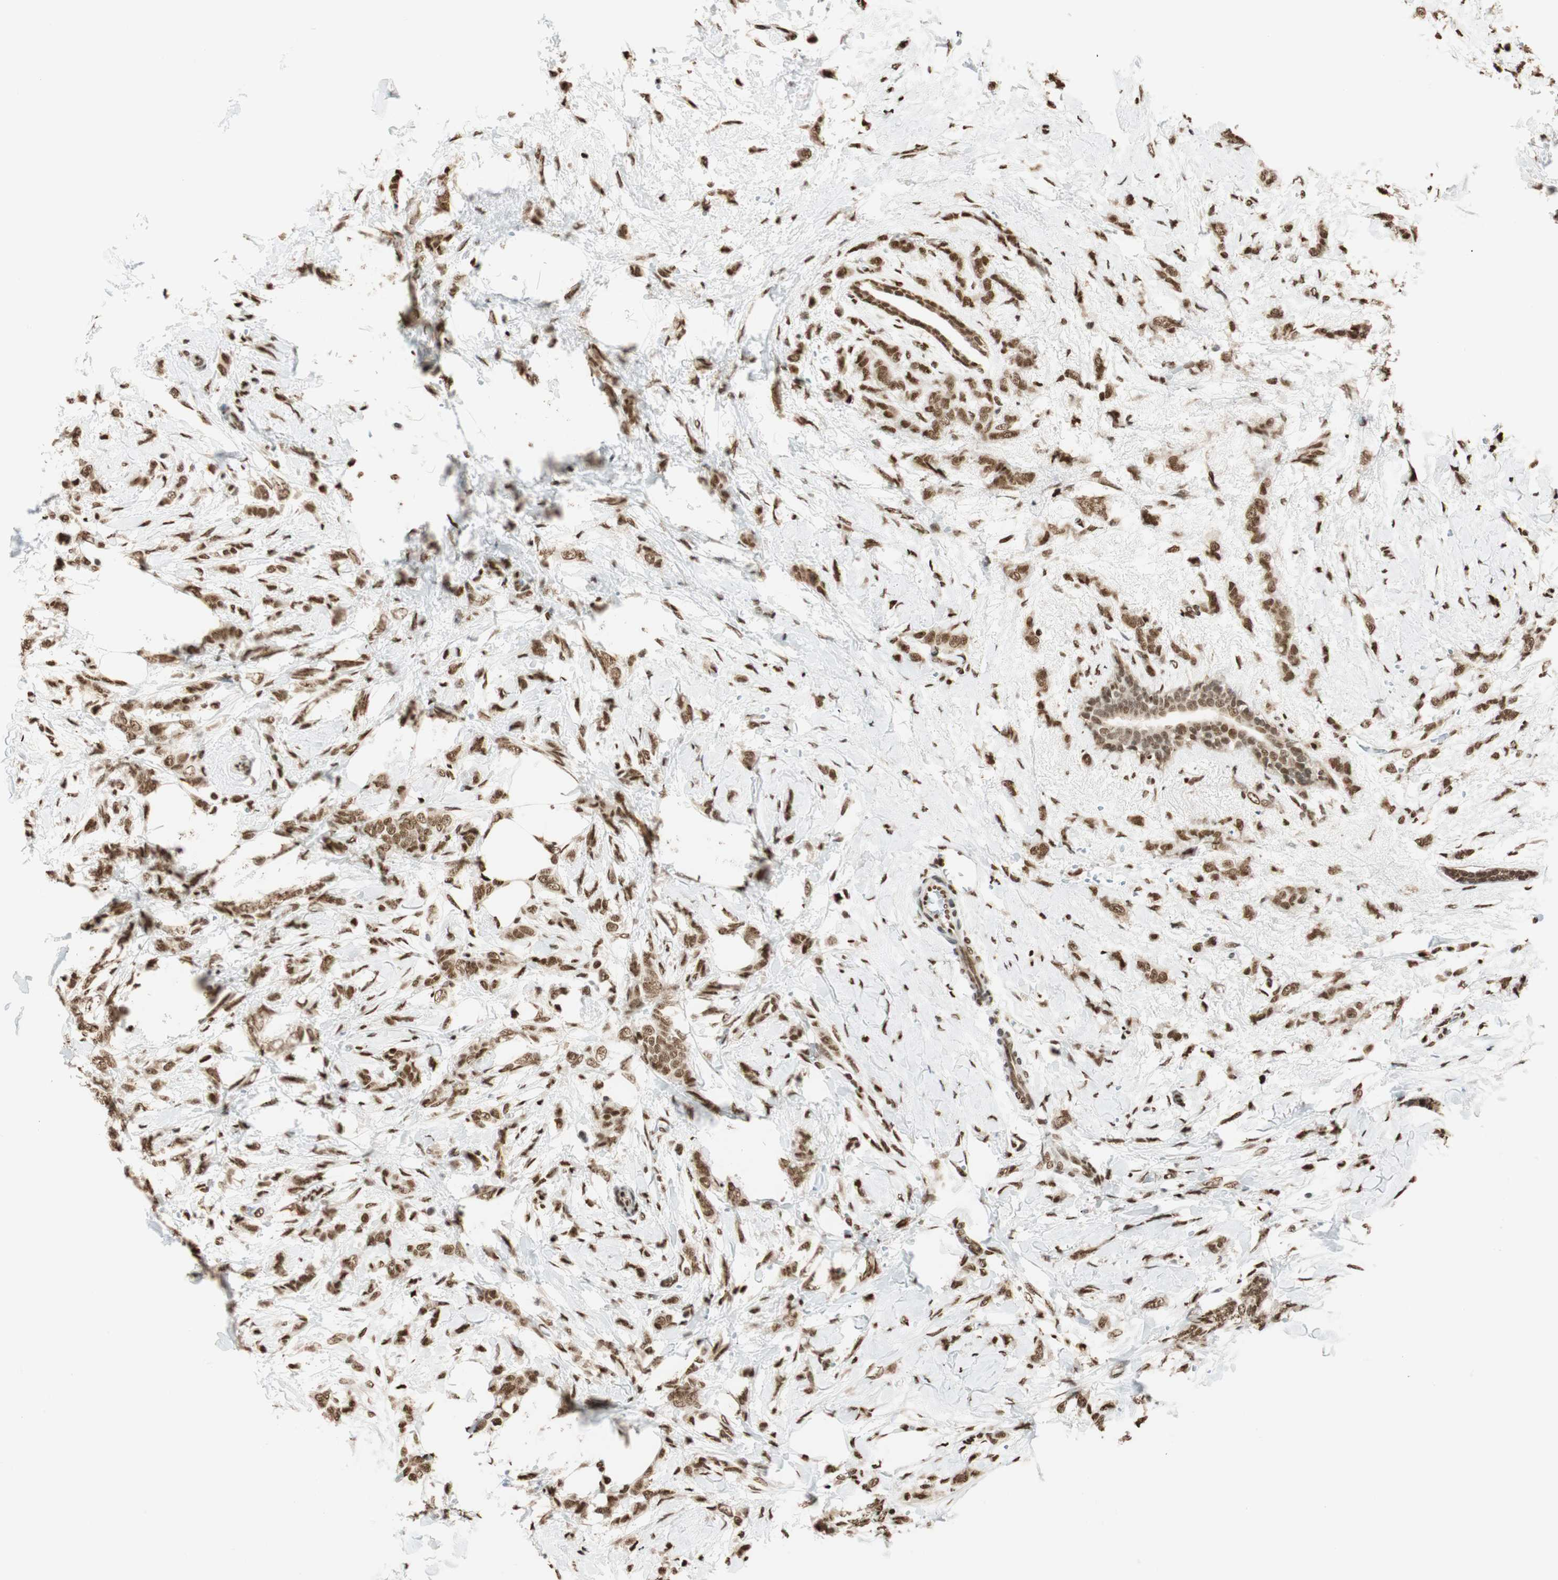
{"staining": {"intensity": "strong", "quantity": ">75%", "location": "nuclear"}, "tissue": "breast cancer", "cell_type": "Tumor cells", "image_type": "cancer", "snomed": [{"axis": "morphology", "description": "Lobular carcinoma, in situ"}, {"axis": "morphology", "description": "Lobular carcinoma"}, {"axis": "topography", "description": "Breast"}], "caption": "Breast cancer was stained to show a protein in brown. There is high levels of strong nuclear staining in approximately >75% of tumor cells.", "gene": "FANCG", "patient": {"sex": "female", "age": 41}}